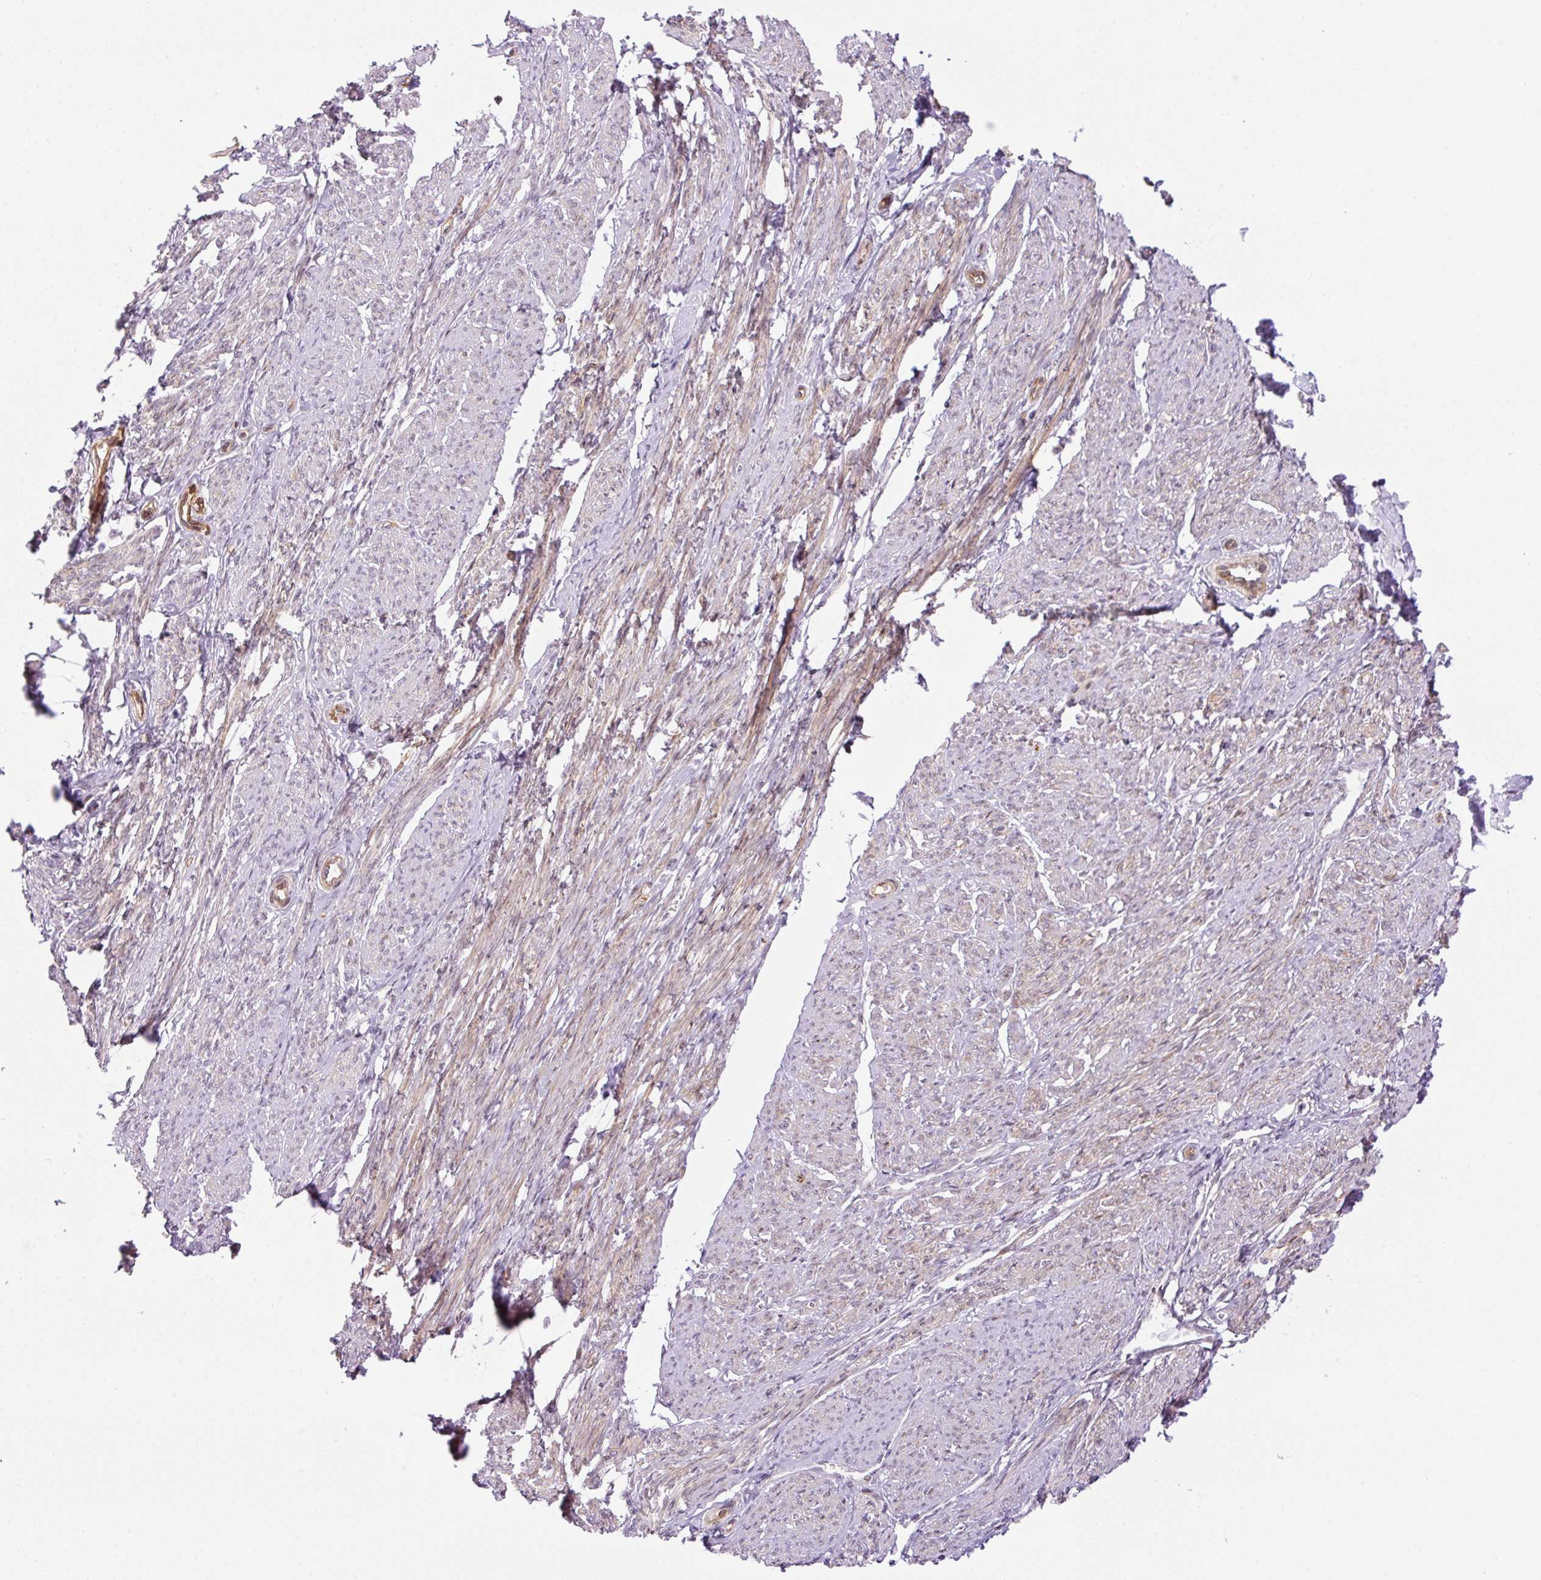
{"staining": {"intensity": "moderate", "quantity": ">75%", "location": "cytoplasmic/membranous"}, "tissue": "smooth muscle", "cell_type": "Smooth muscle cells", "image_type": "normal", "snomed": [{"axis": "morphology", "description": "Normal tissue, NOS"}, {"axis": "topography", "description": "Smooth muscle"}], "caption": "Brown immunohistochemical staining in benign human smooth muscle displays moderate cytoplasmic/membranous staining in about >75% of smooth muscle cells.", "gene": "ENSG00000268750", "patient": {"sex": "female", "age": 65}}